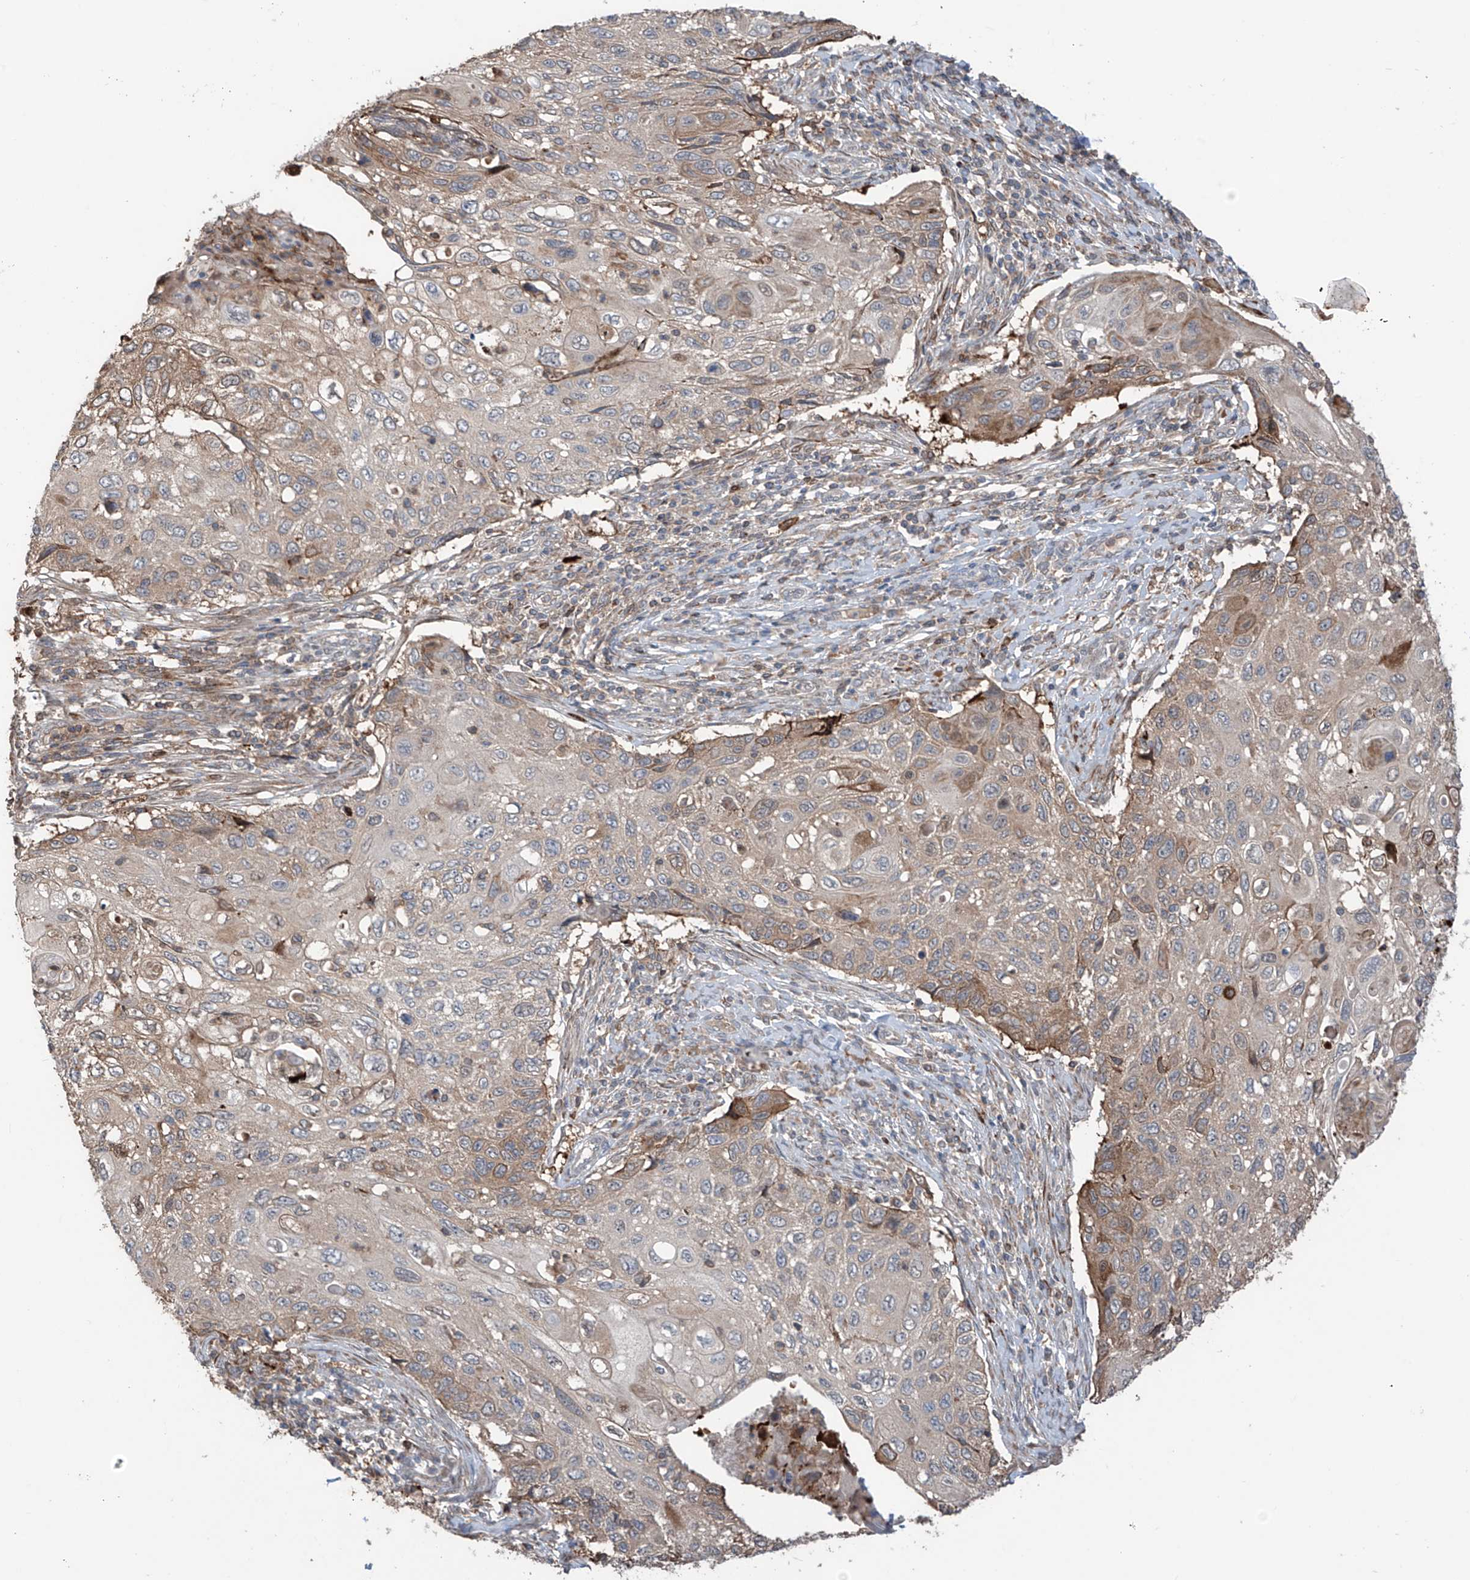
{"staining": {"intensity": "moderate", "quantity": "<25%", "location": "cytoplasmic/membranous"}, "tissue": "cervical cancer", "cell_type": "Tumor cells", "image_type": "cancer", "snomed": [{"axis": "morphology", "description": "Squamous cell carcinoma, NOS"}, {"axis": "topography", "description": "Cervix"}], "caption": "Immunohistochemical staining of squamous cell carcinoma (cervical) displays moderate cytoplasmic/membranous protein staining in about <25% of tumor cells.", "gene": "SAMD3", "patient": {"sex": "female", "age": 70}}